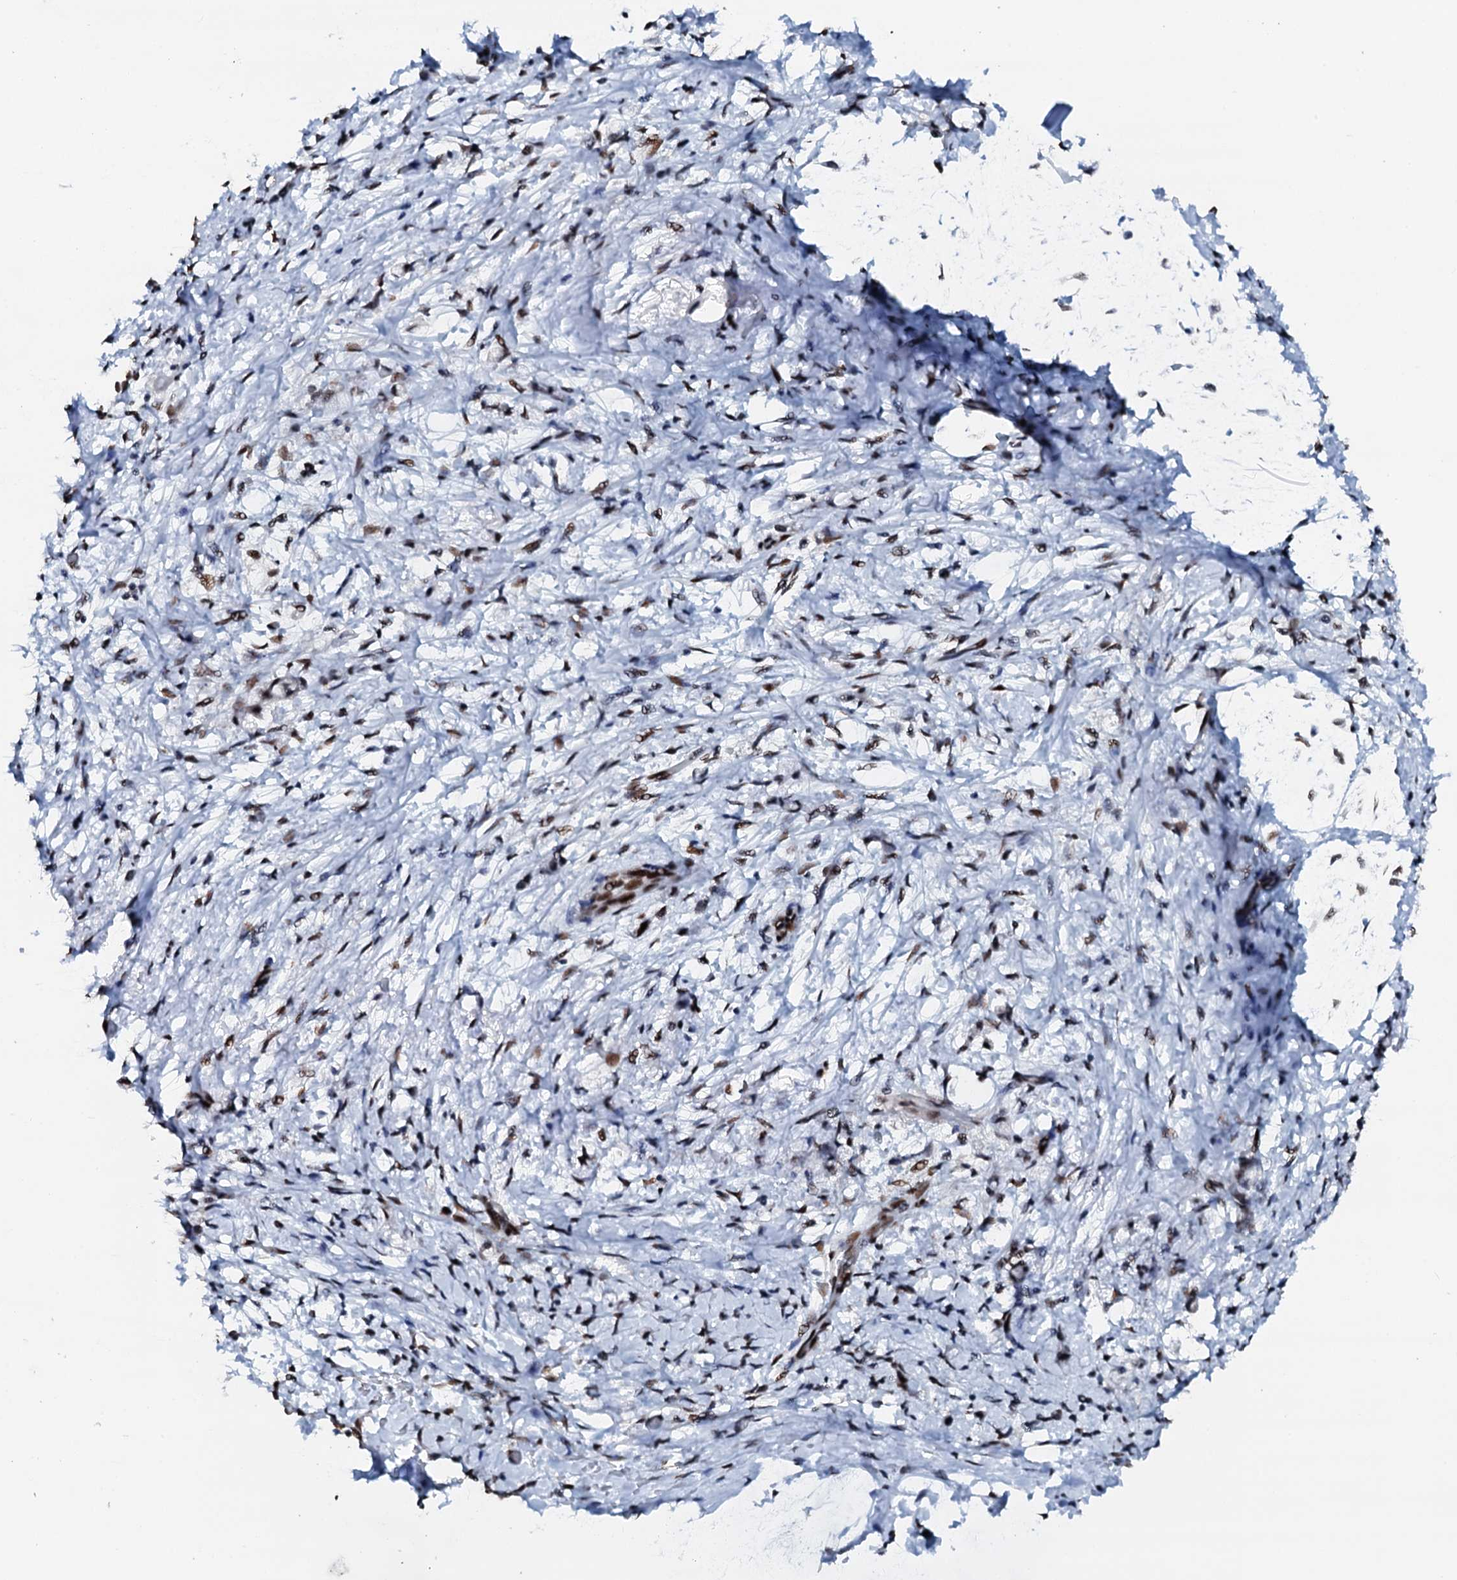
{"staining": {"intensity": "moderate", "quantity": ">75%", "location": "nuclear"}, "tissue": "stomach cancer", "cell_type": "Tumor cells", "image_type": "cancer", "snomed": [{"axis": "morphology", "description": "Adenocarcinoma, NOS"}, {"axis": "topography", "description": "Stomach"}], "caption": "Stomach cancer (adenocarcinoma) stained for a protein (brown) shows moderate nuclear positive expression in about >75% of tumor cells.", "gene": "NKAPD1", "patient": {"sex": "female", "age": 60}}